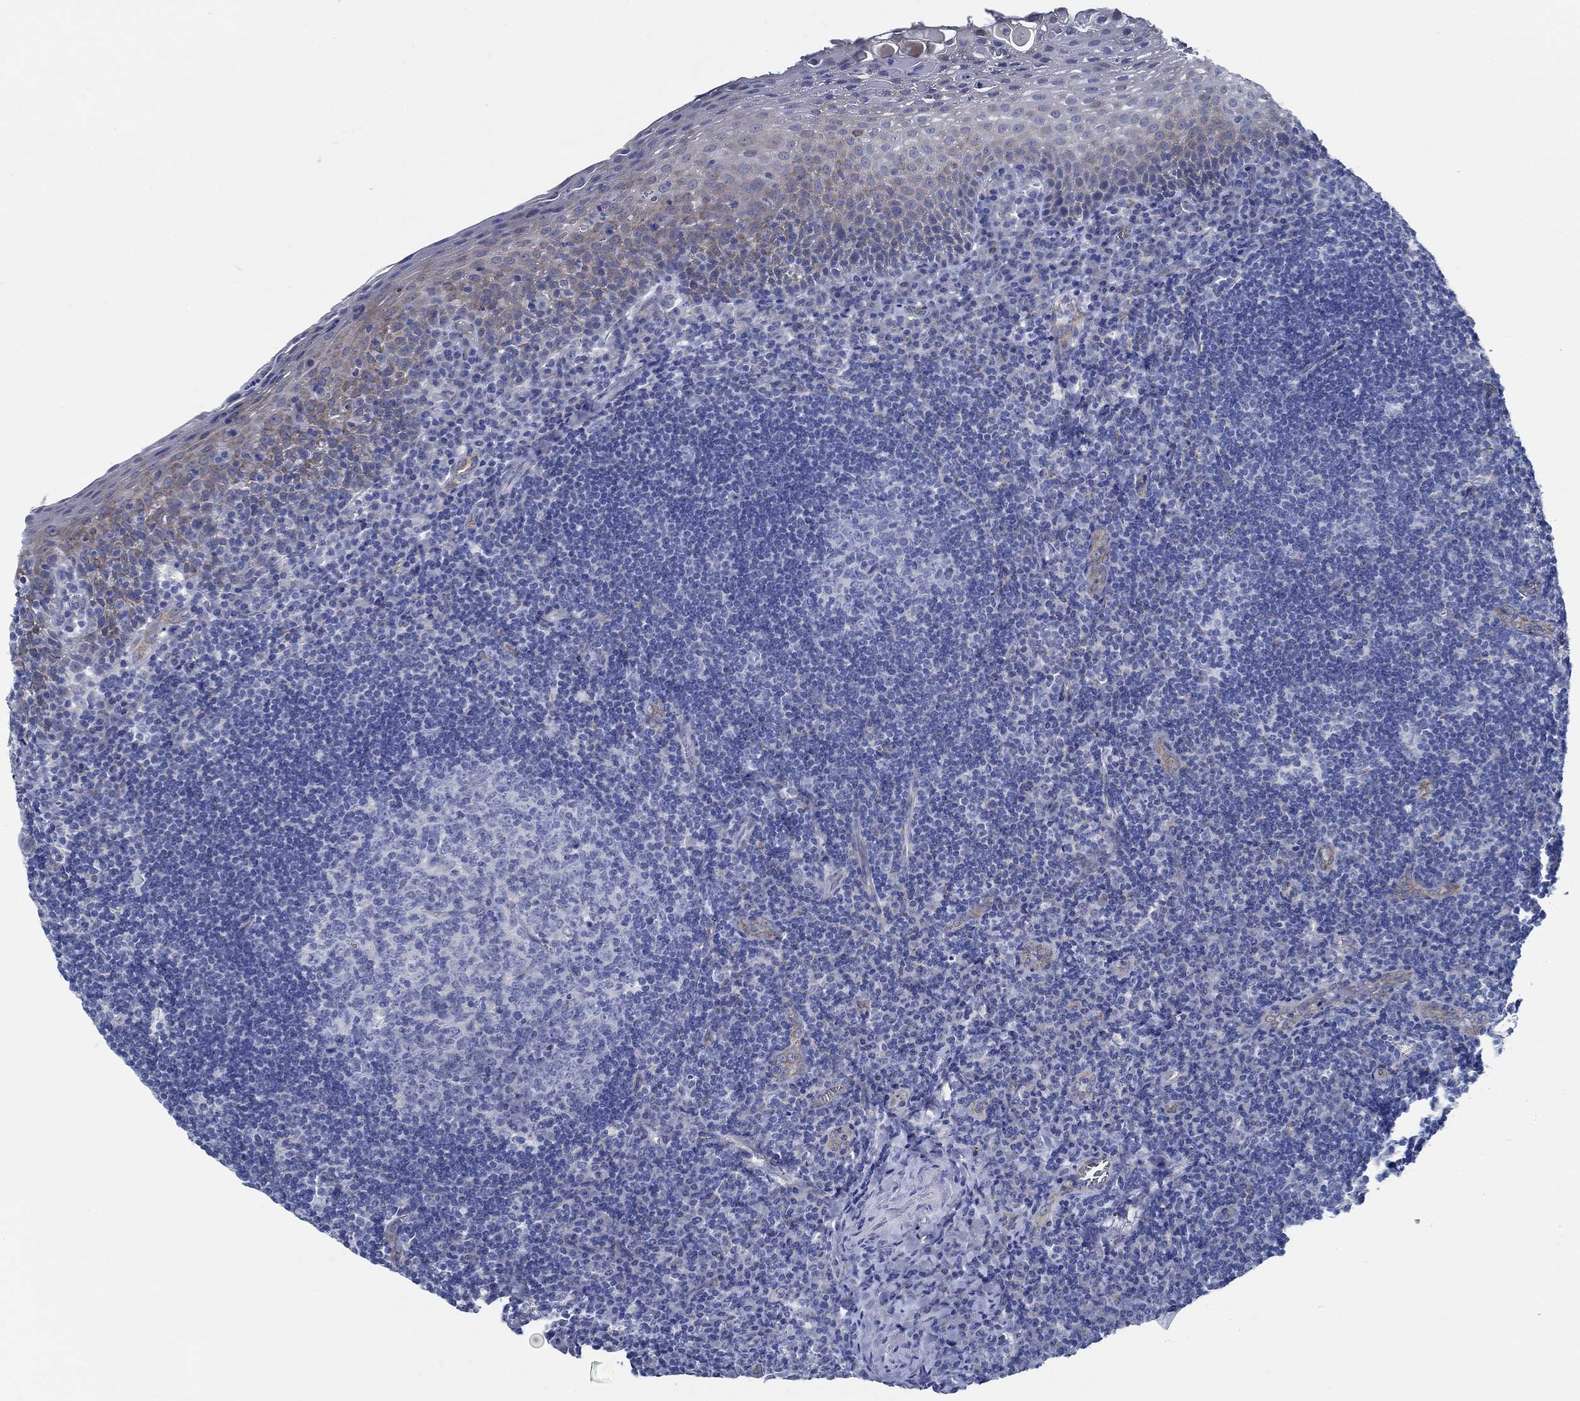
{"staining": {"intensity": "negative", "quantity": "none", "location": "none"}, "tissue": "tonsil", "cell_type": "Germinal center cells", "image_type": "normal", "snomed": [{"axis": "morphology", "description": "Normal tissue, NOS"}, {"axis": "morphology", "description": "Inflammation, NOS"}, {"axis": "topography", "description": "Tonsil"}], "caption": "The image exhibits no significant positivity in germinal center cells of tonsil. (DAB immunohistochemistry (IHC), high magnification).", "gene": "HECW2", "patient": {"sex": "female", "age": 31}}